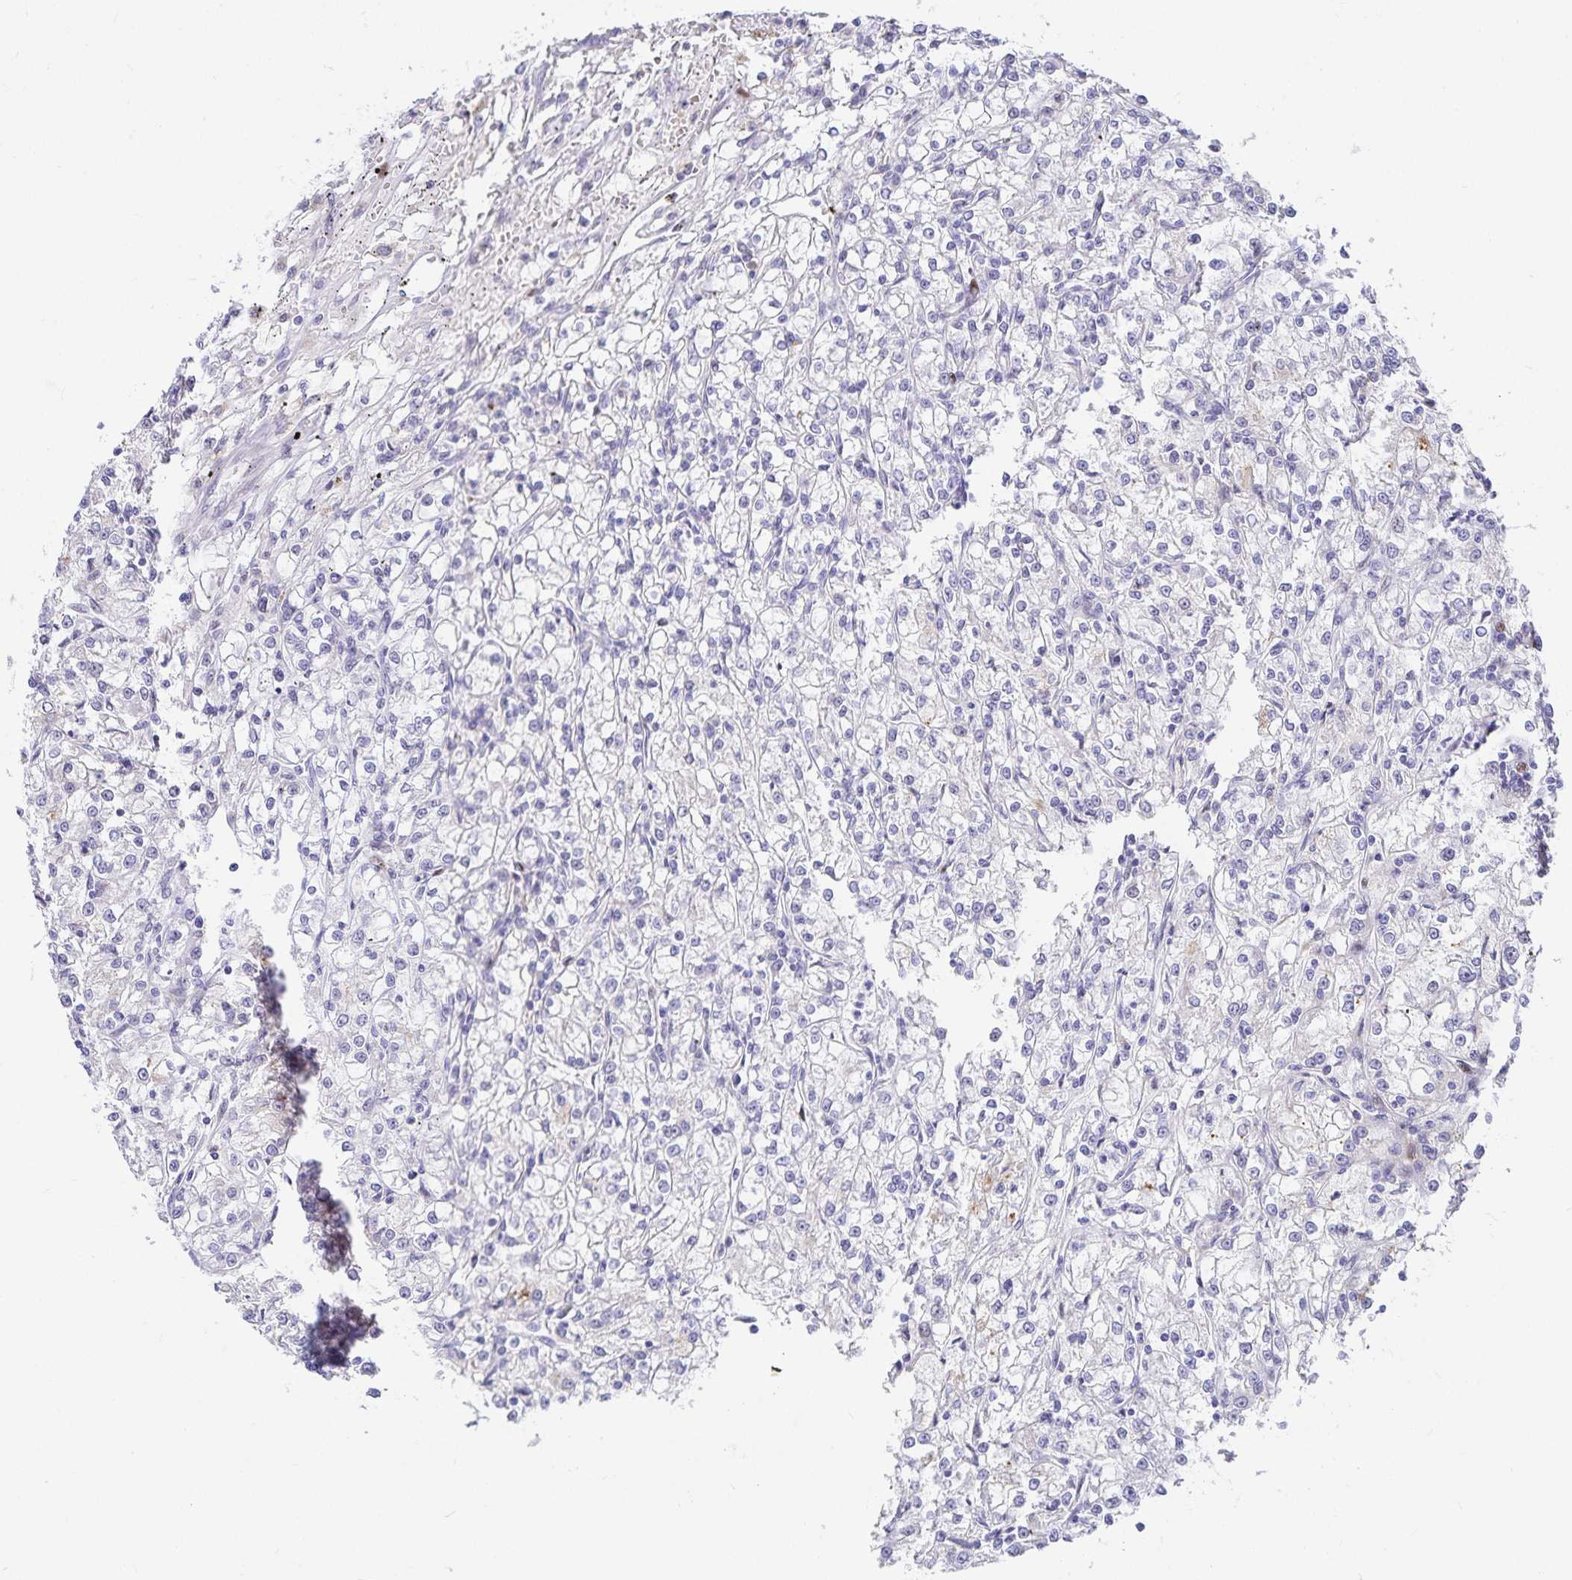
{"staining": {"intensity": "negative", "quantity": "none", "location": "none"}, "tissue": "renal cancer", "cell_type": "Tumor cells", "image_type": "cancer", "snomed": [{"axis": "morphology", "description": "Adenocarcinoma, NOS"}, {"axis": "topography", "description": "Kidney"}], "caption": "Renal cancer (adenocarcinoma) was stained to show a protein in brown. There is no significant staining in tumor cells. (Brightfield microscopy of DAB IHC at high magnification).", "gene": "KBTBD13", "patient": {"sex": "female", "age": 59}}